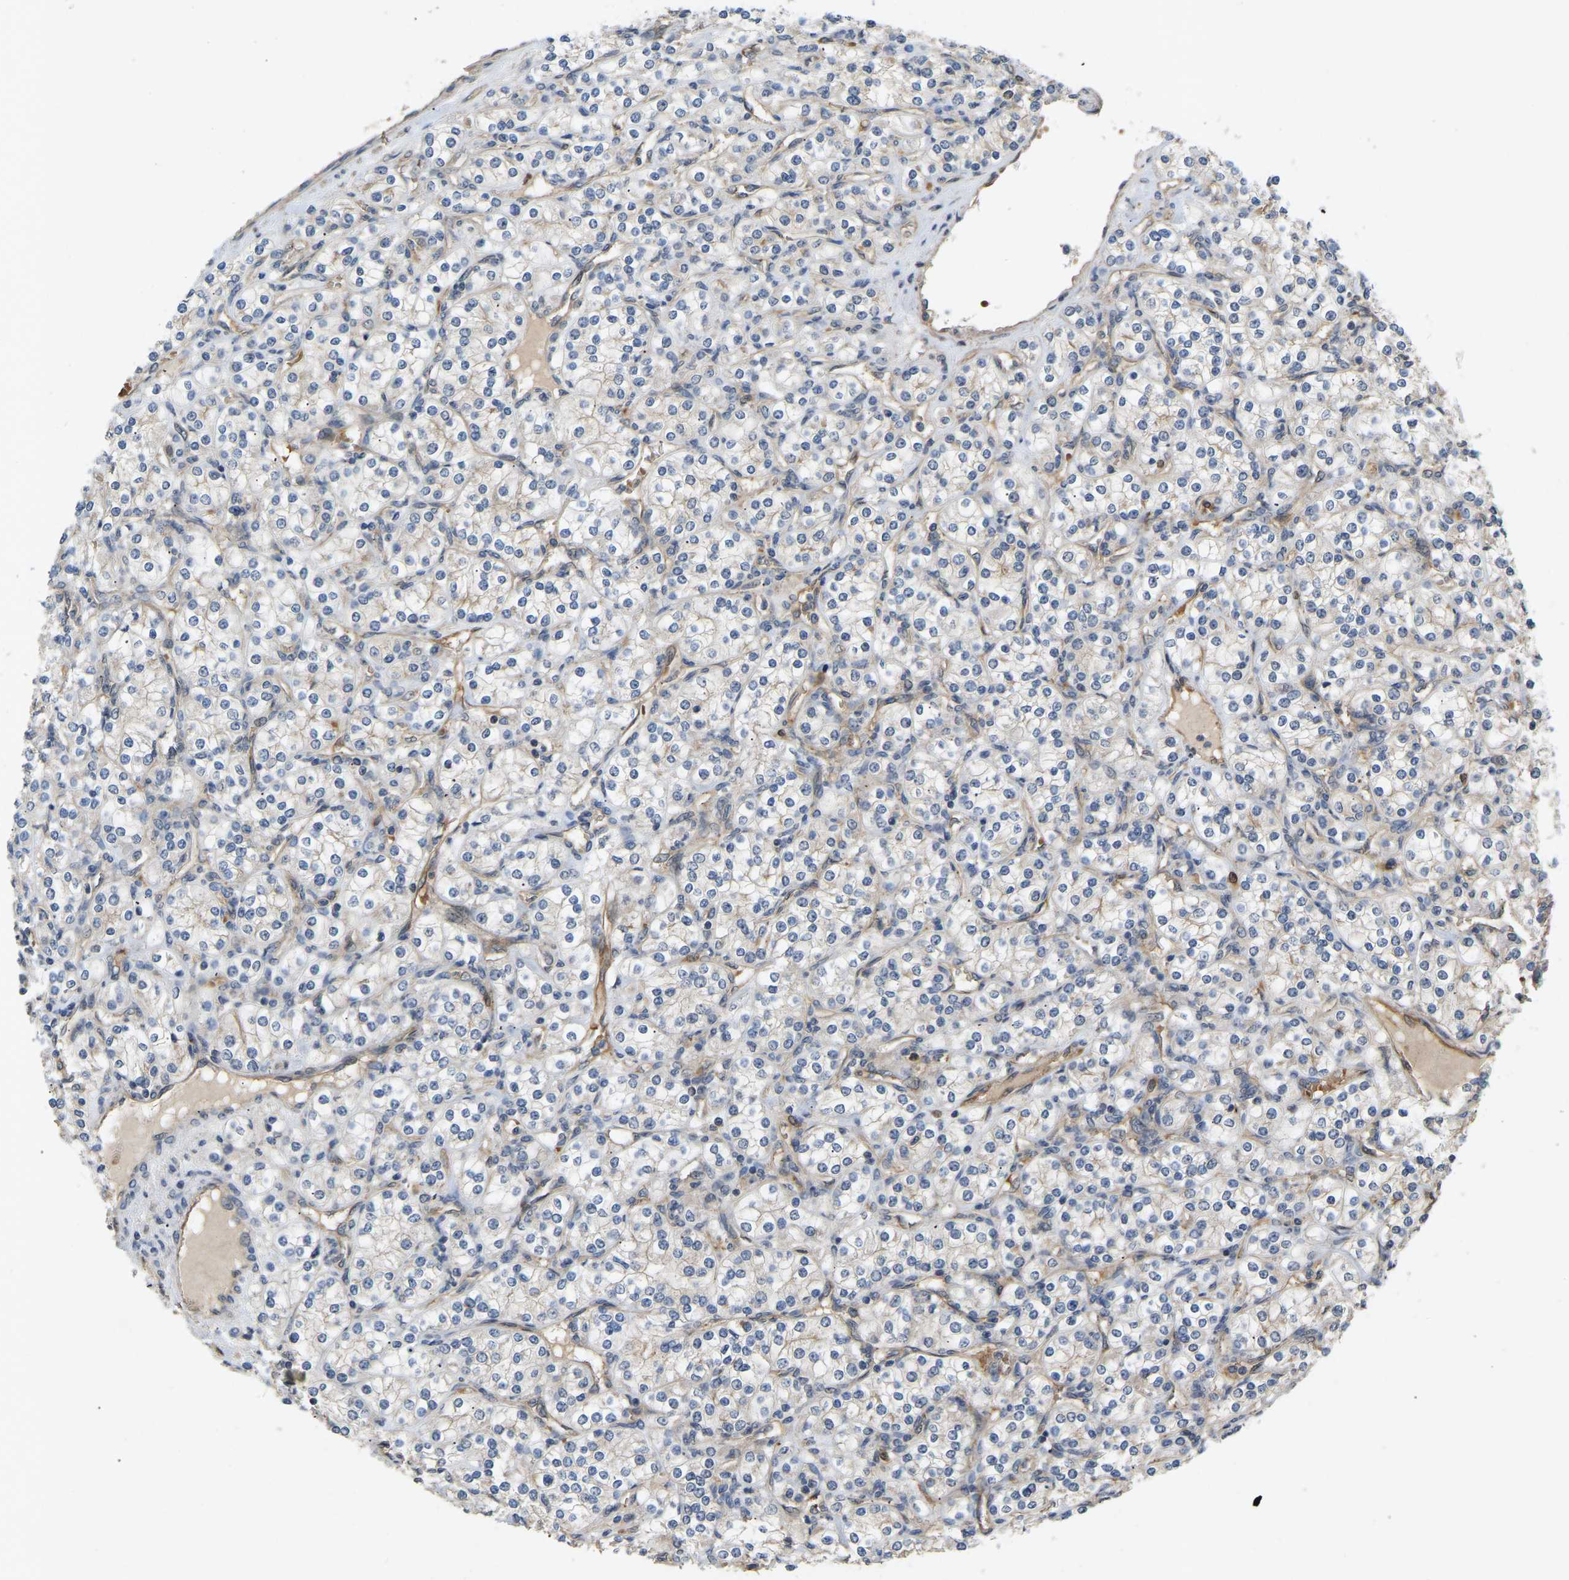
{"staining": {"intensity": "negative", "quantity": "none", "location": "none"}, "tissue": "renal cancer", "cell_type": "Tumor cells", "image_type": "cancer", "snomed": [{"axis": "morphology", "description": "Adenocarcinoma, NOS"}, {"axis": "topography", "description": "Kidney"}], "caption": "Renal cancer was stained to show a protein in brown. There is no significant positivity in tumor cells.", "gene": "LIMK2", "patient": {"sex": "male", "age": 77}}